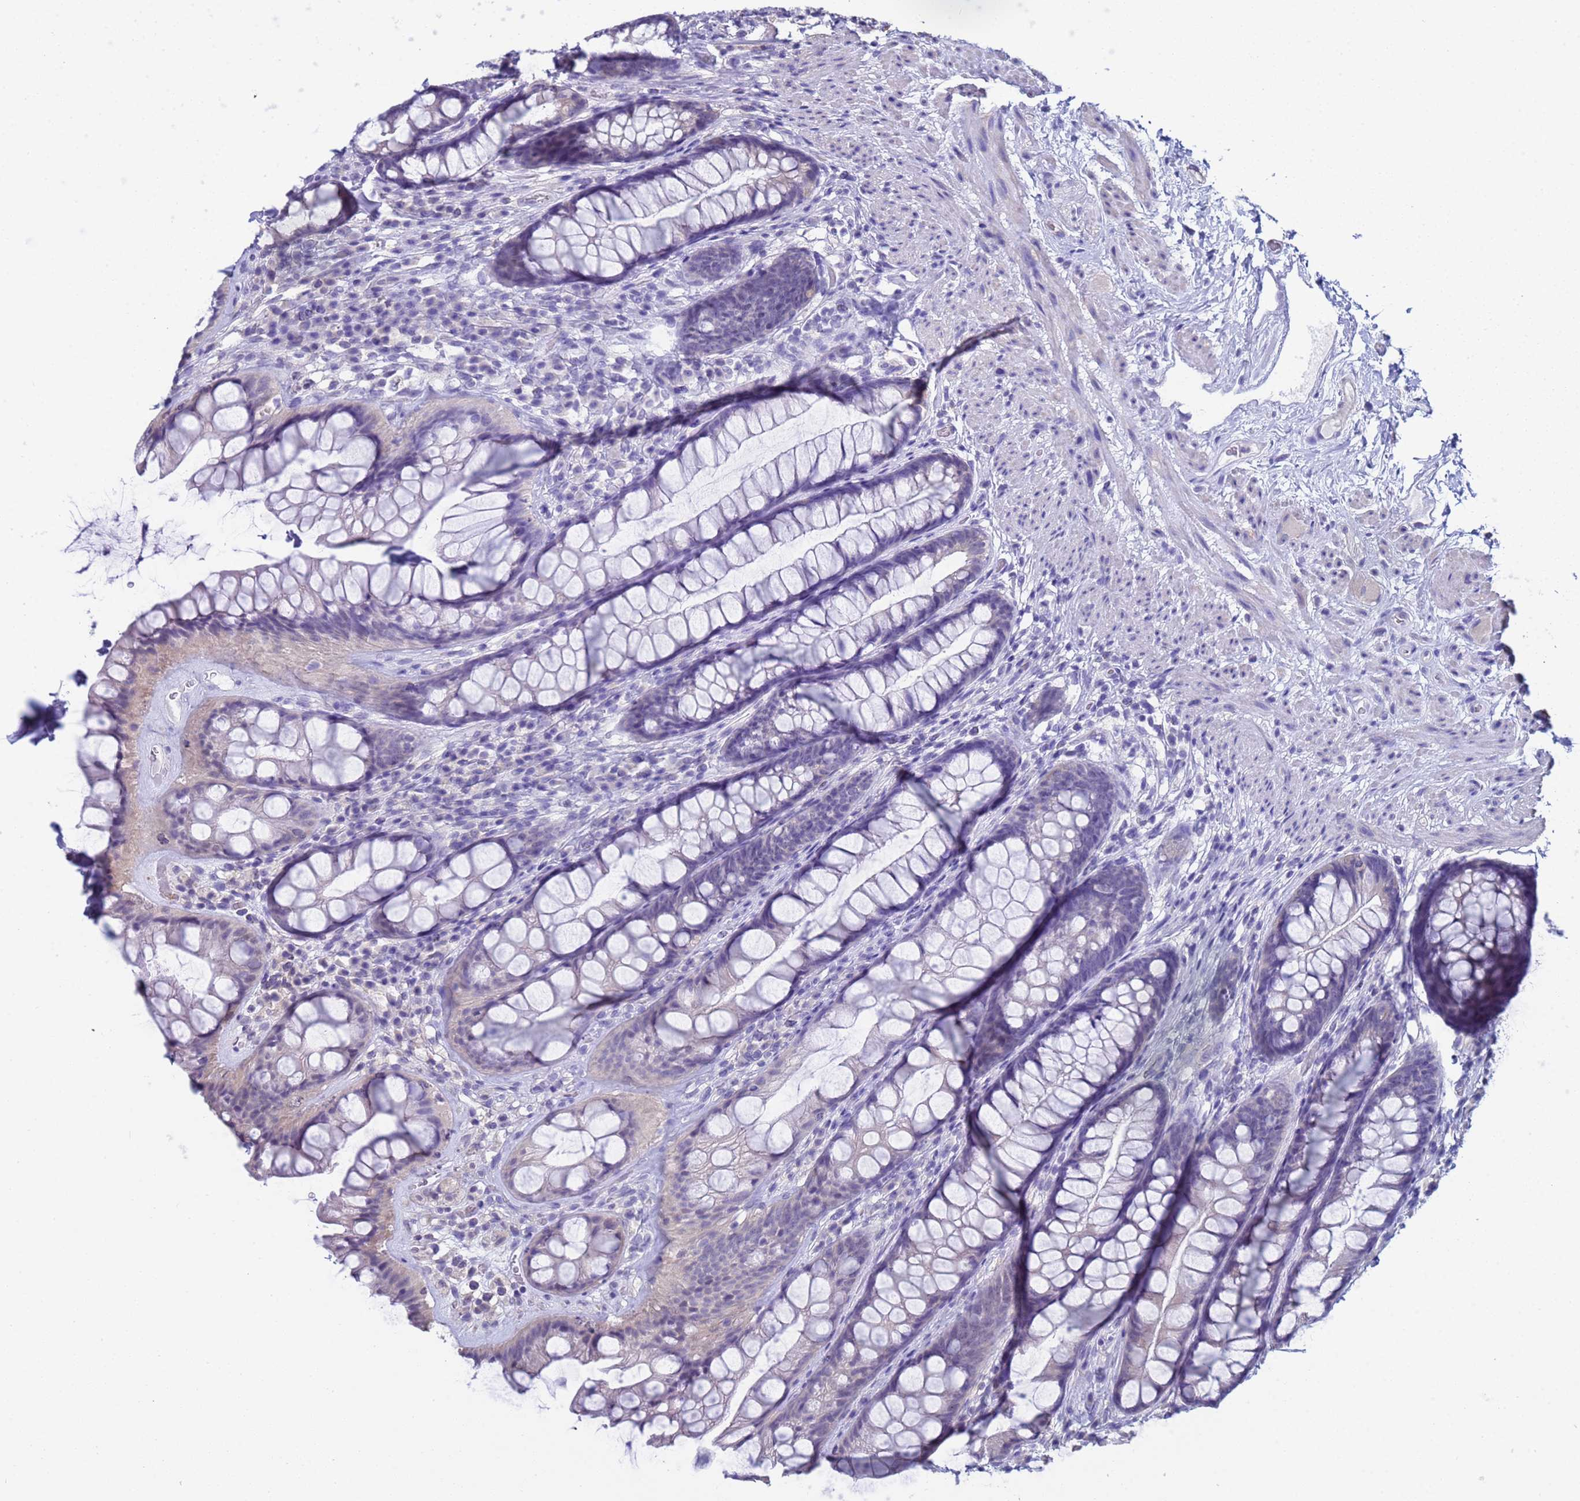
{"staining": {"intensity": "weak", "quantity": "25%-75%", "location": "cytoplasmic/membranous"}, "tissue": "rectum", "cell_type": "Glandular cells", "image_type": "normal", "snomed": [{"axis": "morphology", "description": "Normal tissue, NOS"}, {"axis": "topography", "description": "Rectum"}], "caption": "Weak cytoplasmic/membranous staining for a protein is identified in approximately 25%-75% of glandular cells of unremarkable rectum using immunohistochemistry (IHC).", "gene": "CLHC1", "patient": {"sex": "male", "age": 74}}